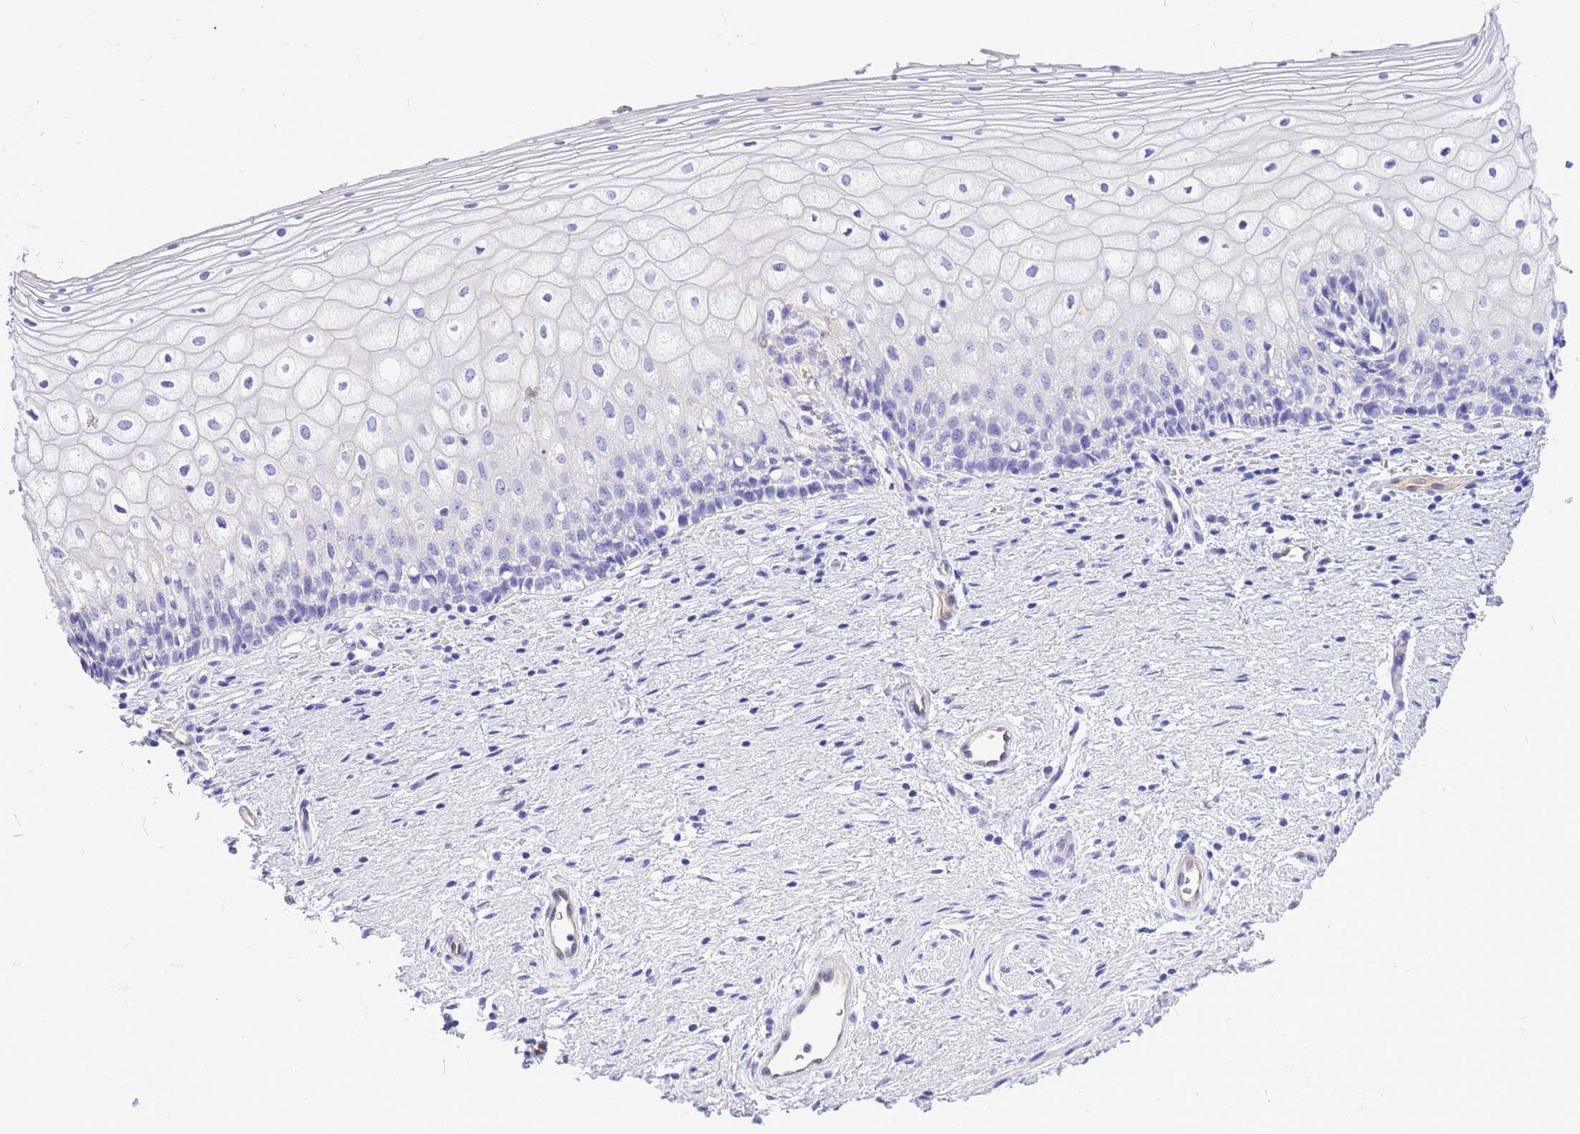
{"staining": {"intensity": "negative", "quantity": "none", "location": "none"}, "tissue": "vagina", "cell_type": "Squamous epithelial cells", "image_type": "normal", "snomed": [{"axis": "morphology", "description": "Normal tissue, NOS"}, {"axis": "topography", "description": "Vagina"}], "caption": "Normal vagina was stained to show a protein in brown. There is no significant expression in squamous epithelial cells. Nuclei are stained in blue.", "gene": "SULT1A1", "patient": {"sex": "female", "age": 60}}